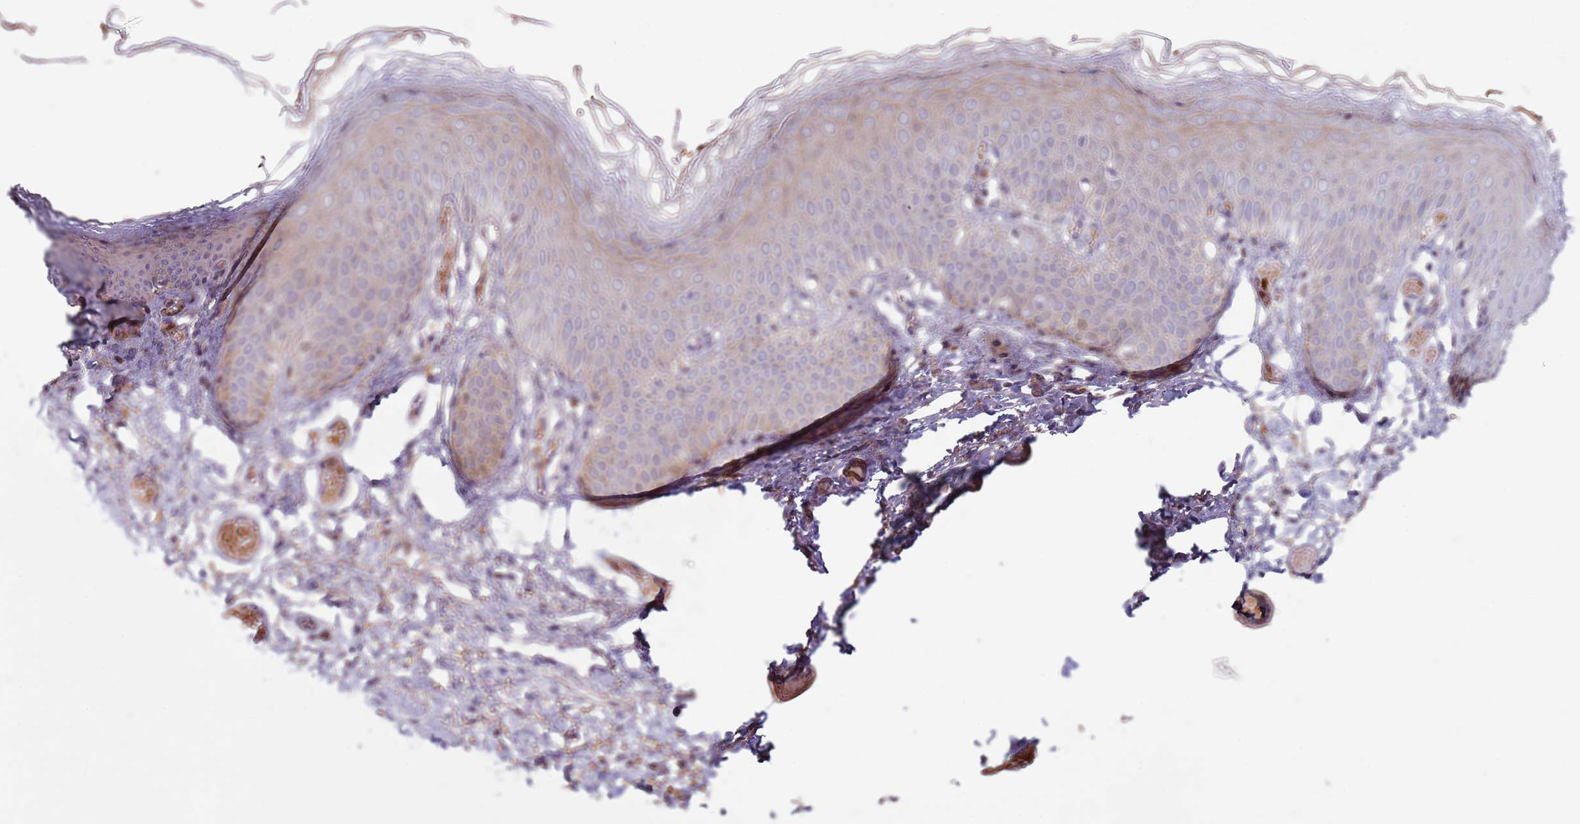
{"staining": {"intensity": "moderate", "quantity": "<25%", "location": "cytoplasmic/membranous,nuclear"}, "tissue": "skin", "cell_type": "Epidermal cells", "image_type": "normal", "snomed": [{"axis": "morphology", "description": "Normal tissue, NOS"}, {"axis": "topography", "description": "Anal"}], "caption": "Brown immunohistochemical staining in unremarkable human skin shows moderate cytoplasmic/membranous,nuclear staining in about <25% of epidermal cells.", "gene": "MTG2", "patient": {"sex": "female", "age": 40}}